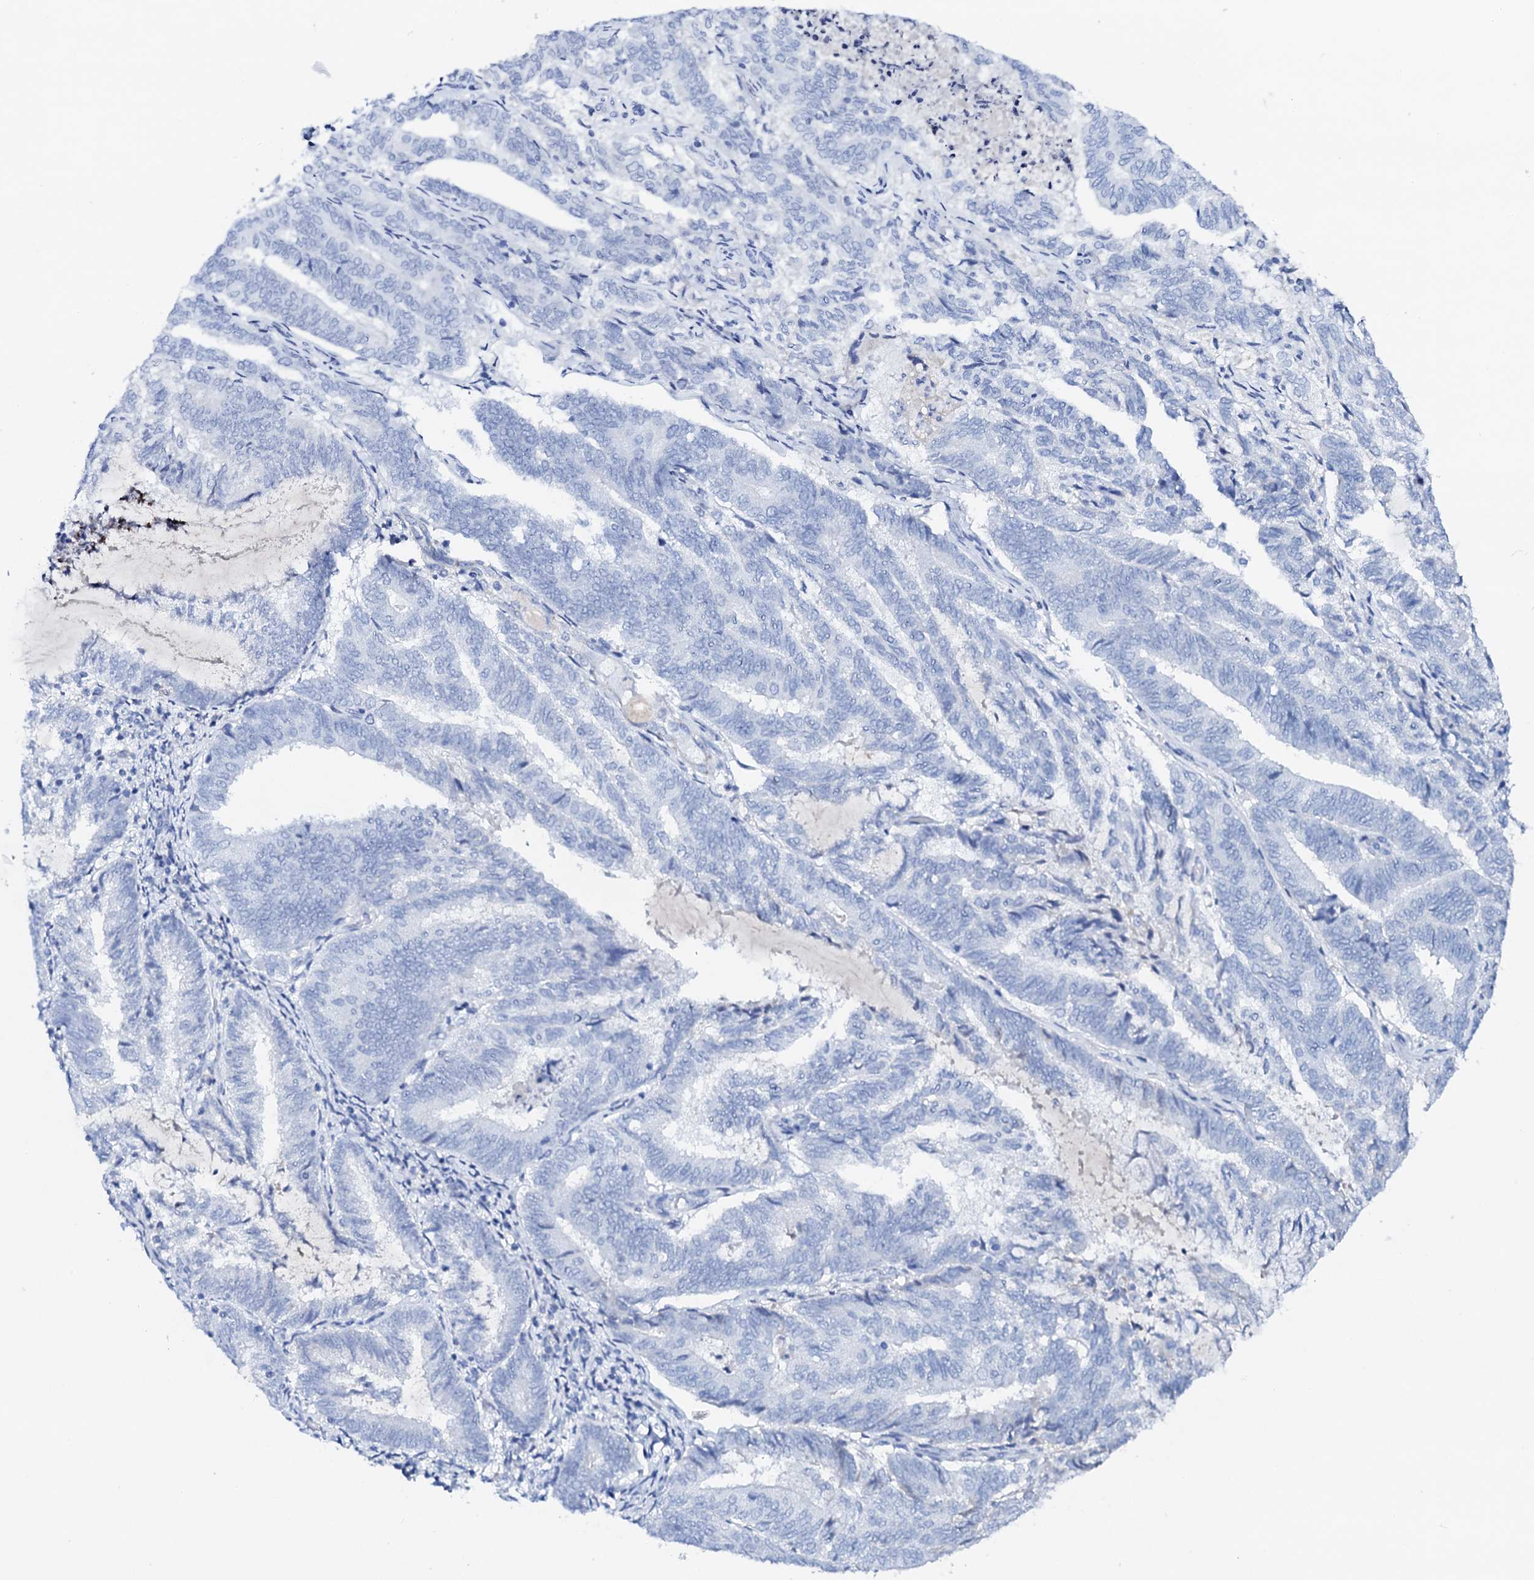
{"staining": {"intensity": "negative", "quantity": "none", "location": "none"}, "tissue": "endometrial cancer", "cell_type": "Tumor cells", "image_type": "cancer", "snomed": [{"axis": "morphology", "description": "Adenocarcinoma, NOS"}, {"axis": "topography", "description": "Endometrium"}], "caption": "Image shows no significant protein staining in tumor cells of endometrial cancer (adenocarcinoma). Nuclei are stained in blue.", "gene": "FBXL16", "patient": {"sex": "female", "age": 80}}